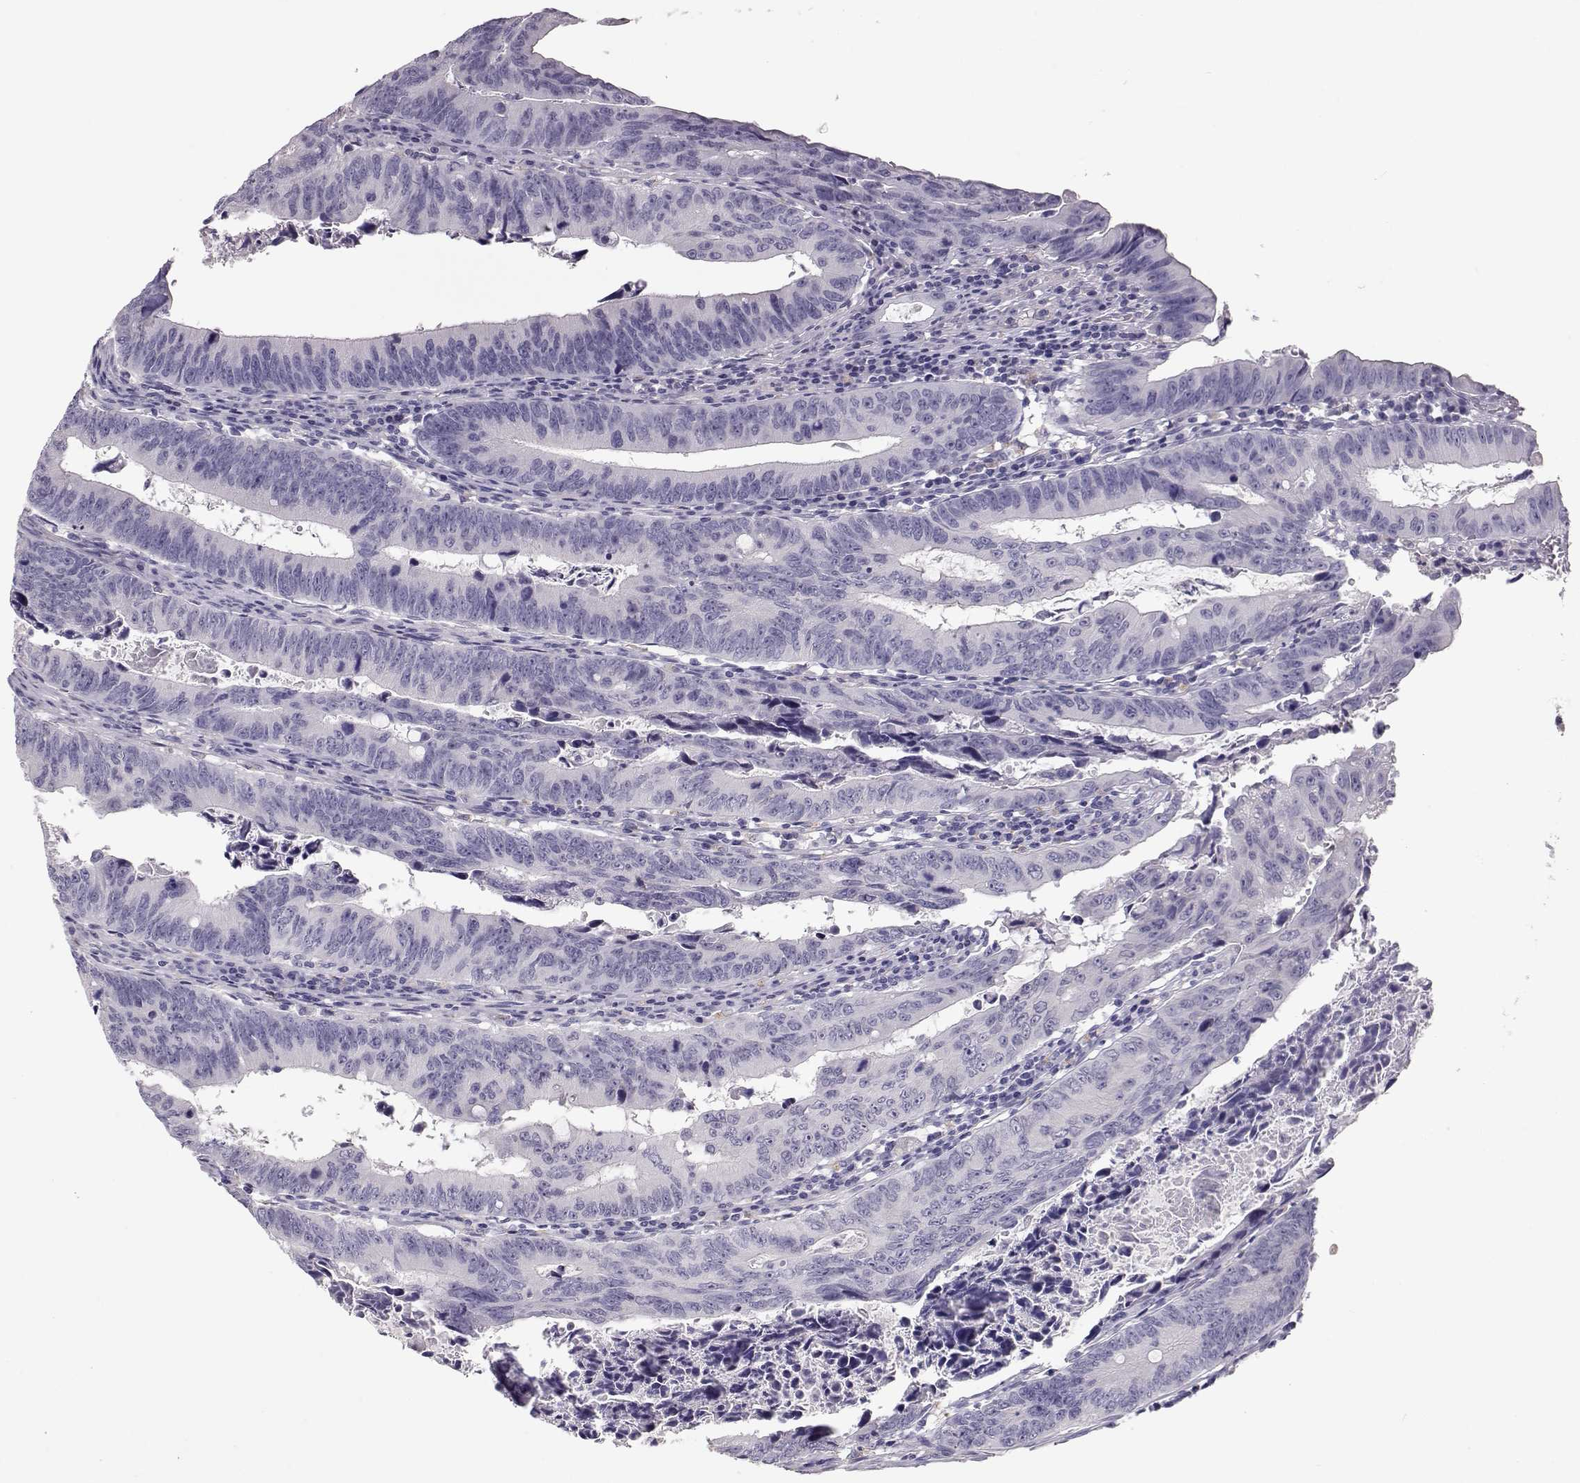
{"staining": {"intensity": "negative", "quantity": "none", "location": "none"}, "tissue": "colorectal cancer", "cell_type": "Tumor cells", "image_type": "cancer", "snomed": [{"axis": "morphology", "description": "Adenocarcinoma, NOS"}, {"axis": "topography", "description": "Colon"}], "caption": "High power microscopy photomicrograph of an immunohistochemistry (IHC) photomicrograph of colorectal cancer, revealing no significant expression in tumor cells.", "gene": "SLC18A1", "patient": {"sex": "female", "age": 87}}